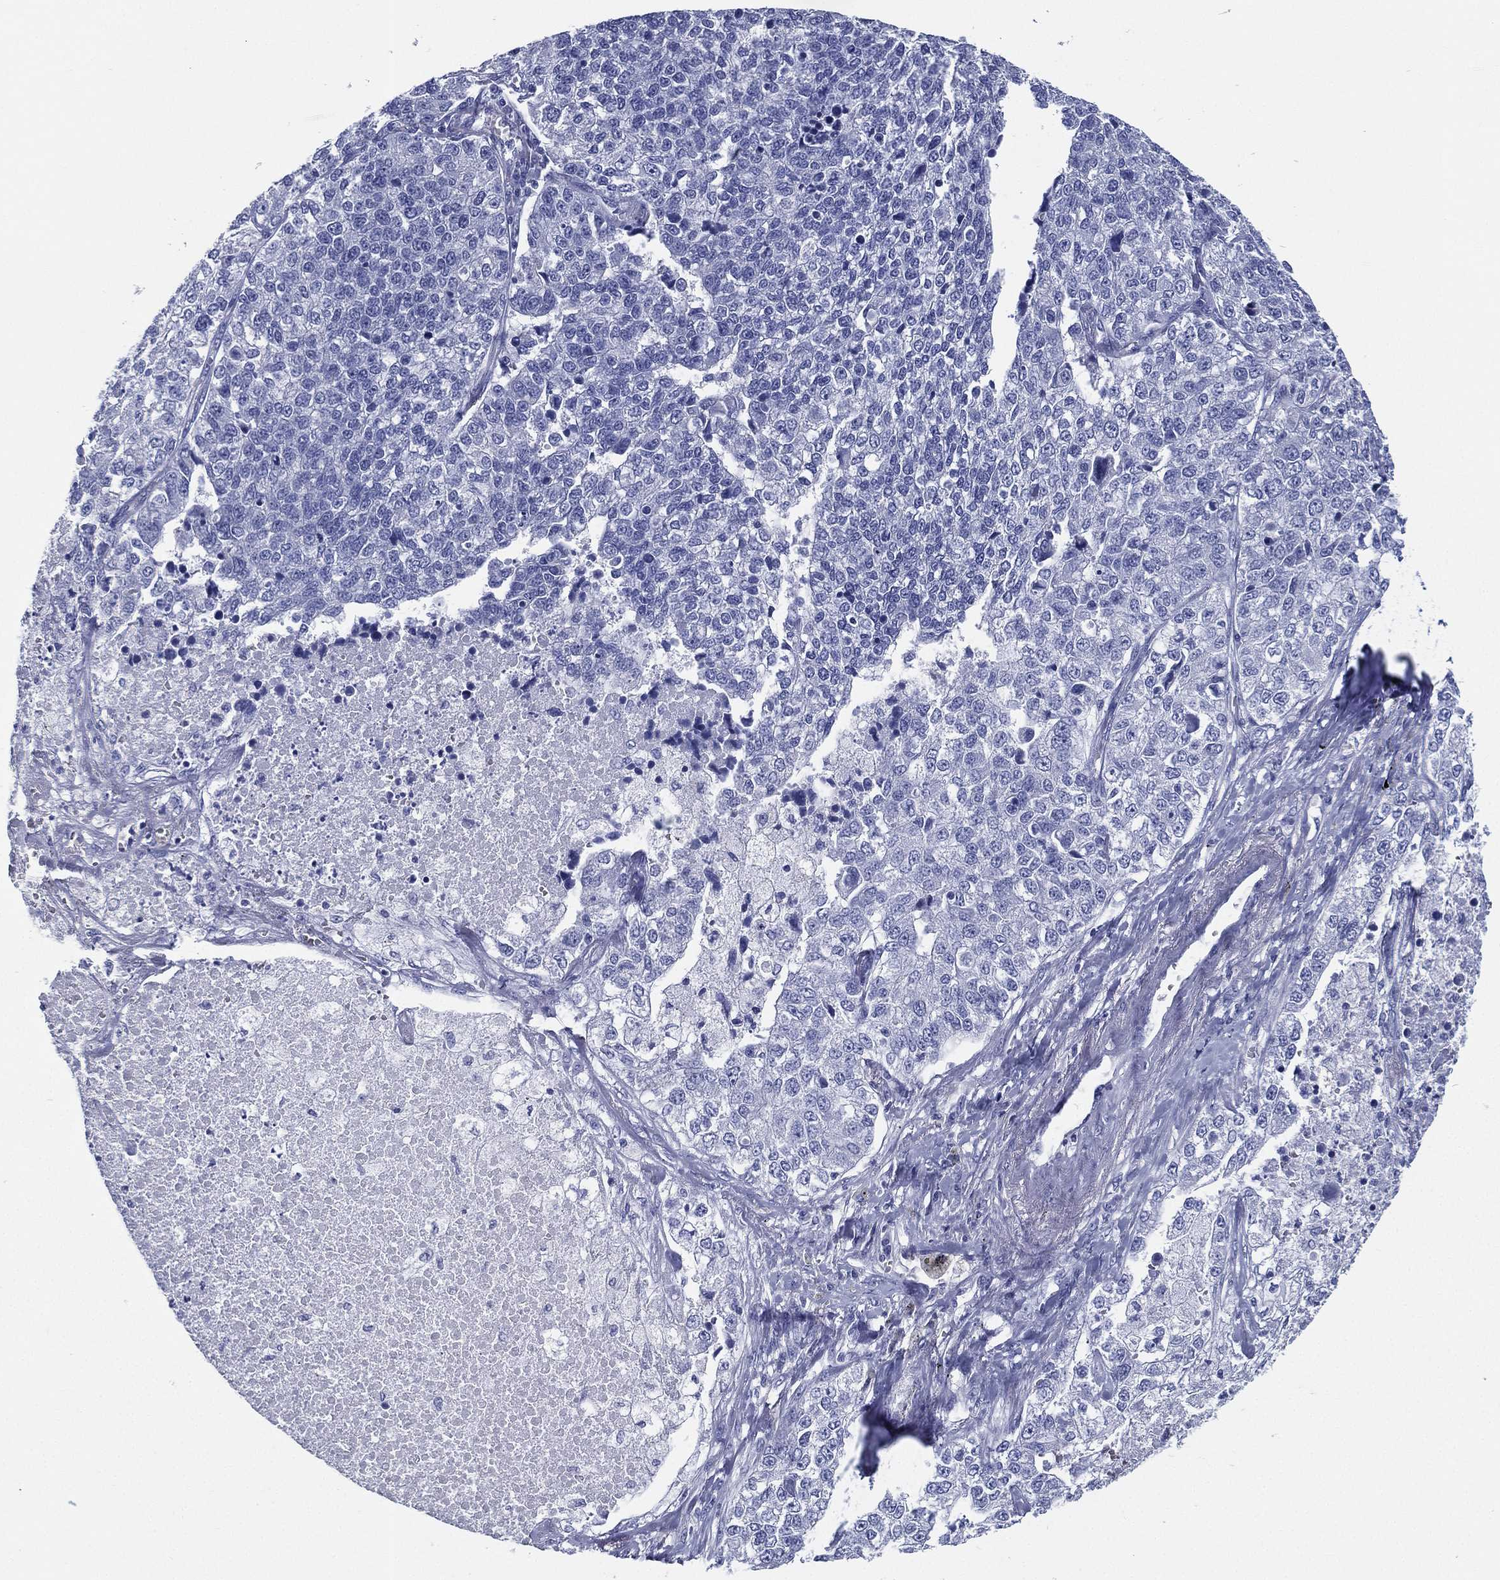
{"staining": {"intensity": "negative", "quantity": "none", "location": "none"}, "tissue": "lung cancer", "cell_type": "Tumor cells", "image_type": "cancer", "snomed": [{"axis": "morphology", "description": "Adenocarcinoma, NOS"}, {"axis": "topography", "description": "Lung"}], "caption": "Immunohistochemical staining of adenocarcinoma (lung) displays no significant staining in tumor cells.", "gene": "RSPH4A", "patient": {"sex": "male", "age": 49}}